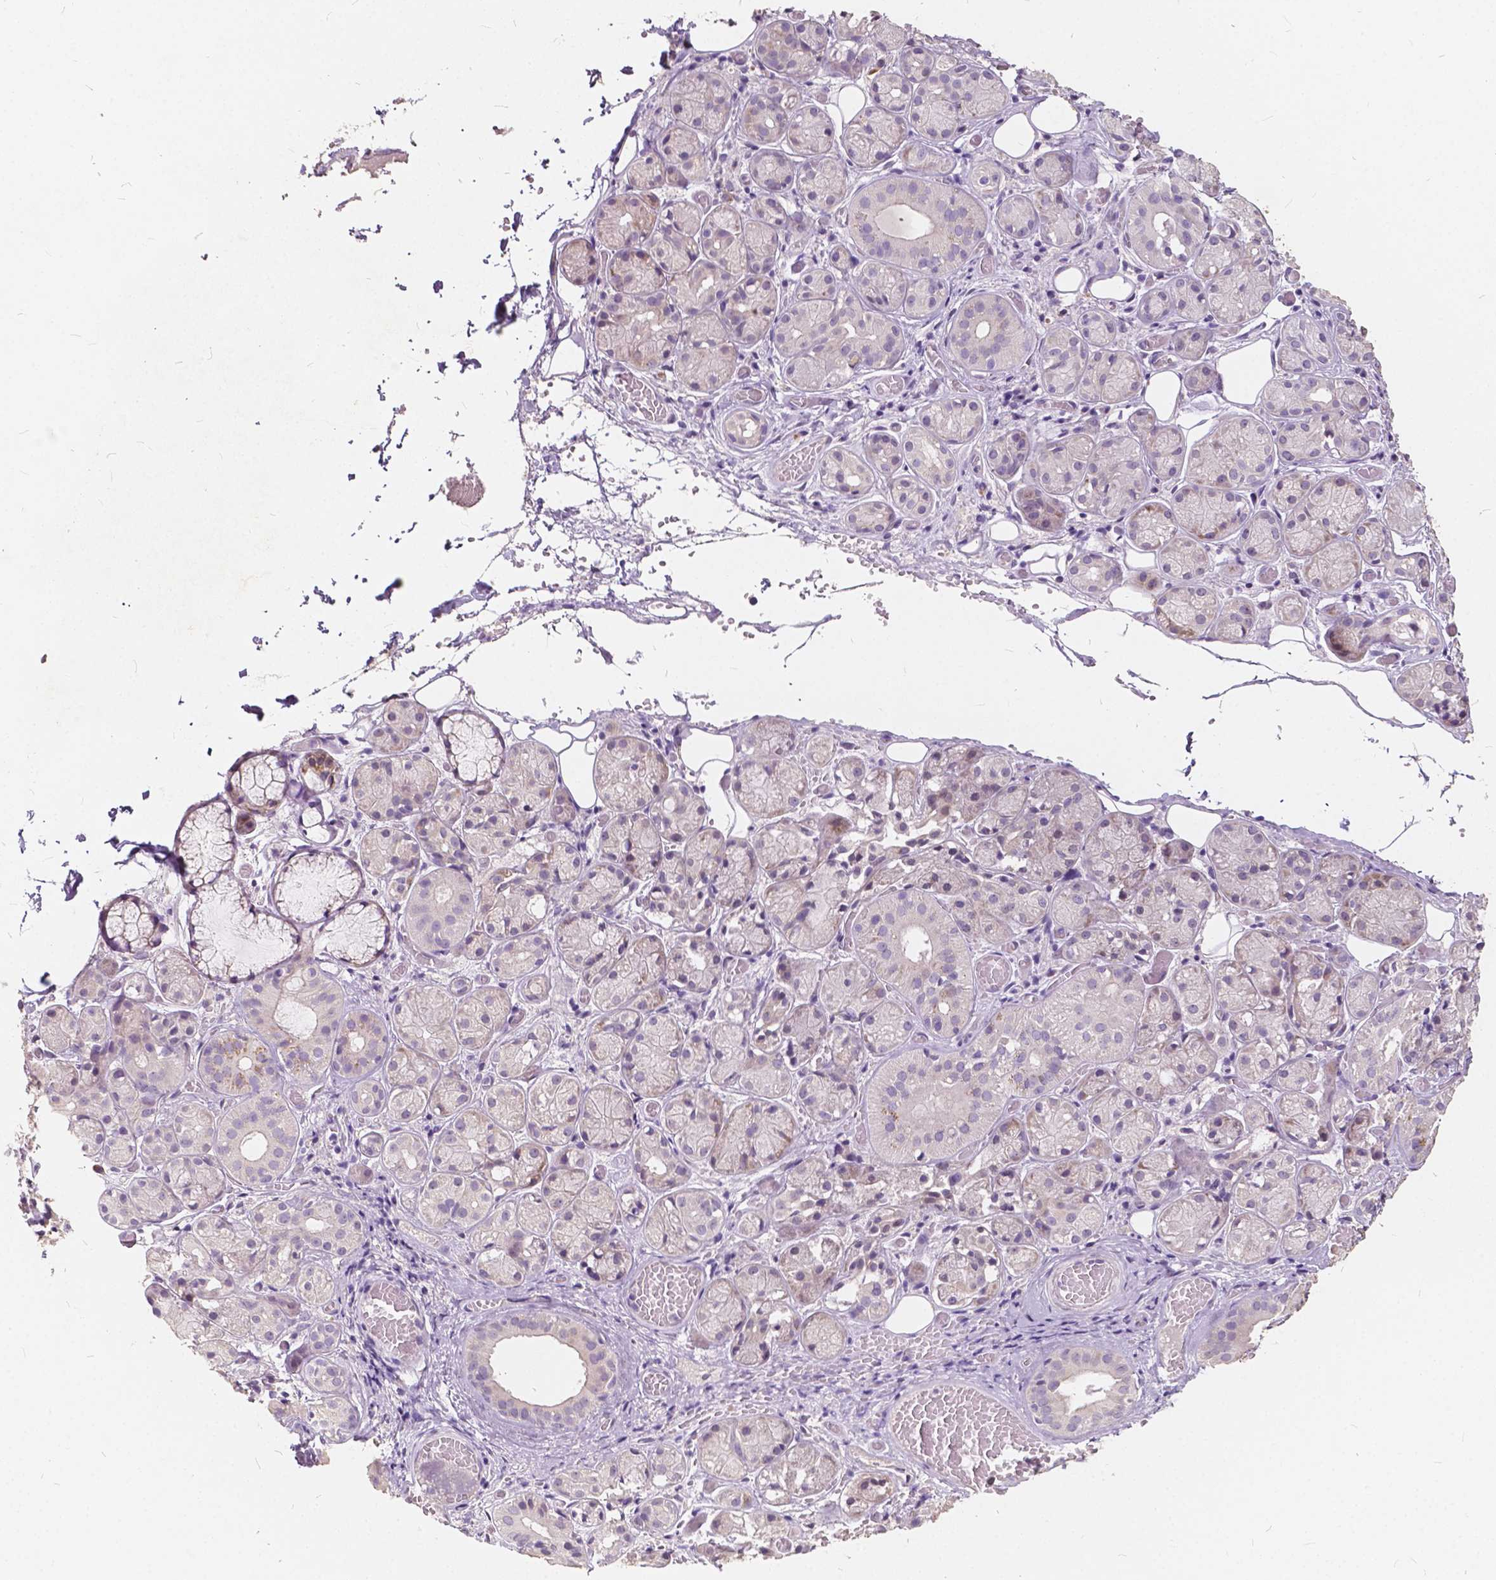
{"staining": {"intensity": "weak", "quantity": "<25%", "location": "cytoplasmic/membranous"}, "tissue": "salivary gland", "cell_type": "Glandular cells", "image_type": "normal", "snomed": [{"axis": "morphology", "description": "Normal tissue, NOS"}, {"axis": "topography", "description": "Salivary gland"}, {"axis": "topography", "description": "Peripheral nerve tissue"}], "caption": "A high-resolution histopathology image shows immunohistochemistry staining of benign salivary gland, which displays no significant staining in glandular cells. Nuclei are stained in blue.", "gene": "SLC7A8", "patient": {"sex": "male", "age": 71}}